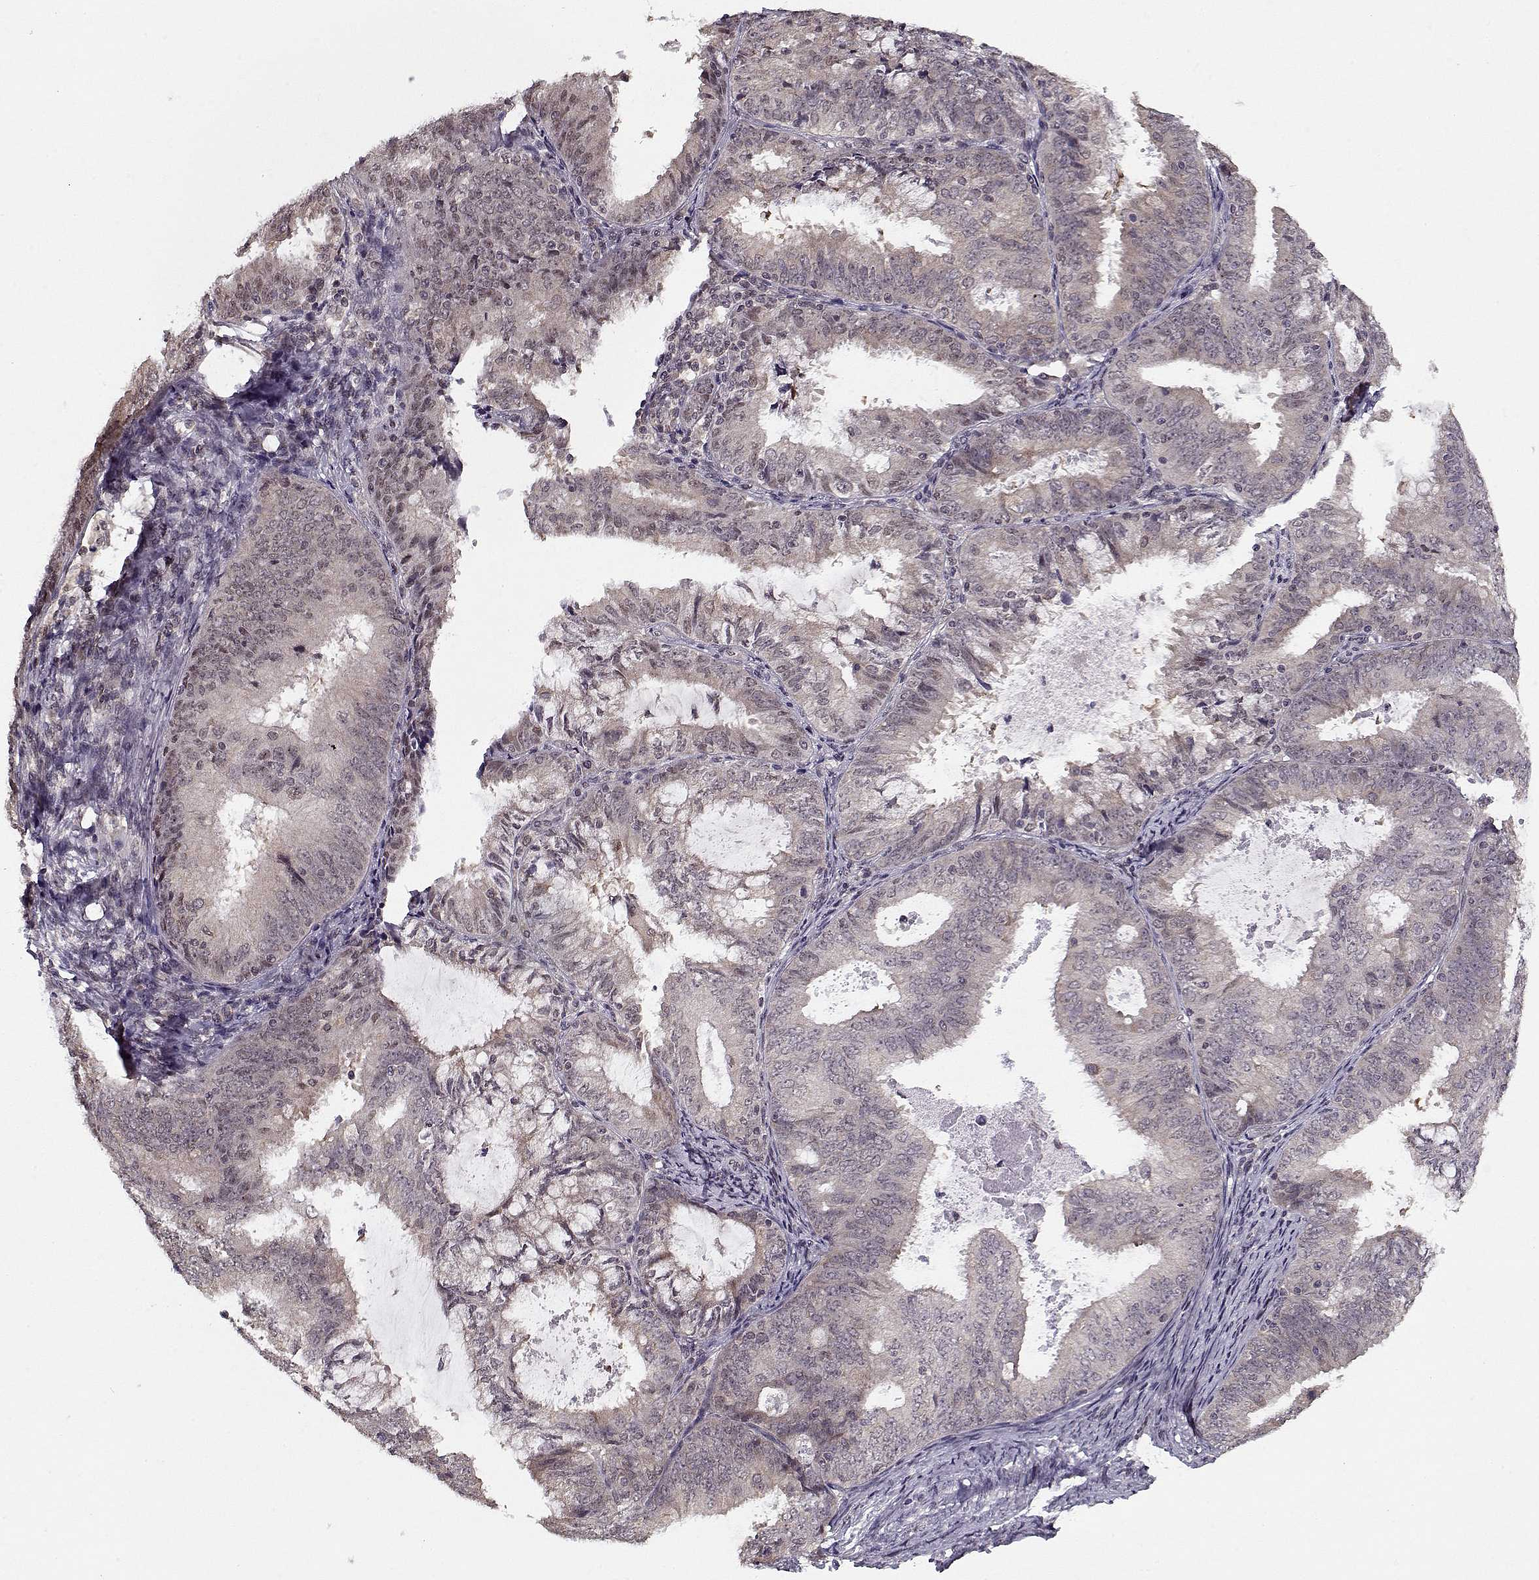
{"staining": {"intensity": "negative", "quantity": "none", "location": "none"}, "tissue": "endometrial cancer", "cell_type": "Tumor cells", "image_type": "cancer", "snomed": [{"axis": "morphology", "description": "Adenocarcinoma, NOS"}, {"axis": "topography", "description": "Endometrium"}], "caption": "The image displays no significant staining in tumor cells of adenocarcinoma (endometrial). Brightfield microscopy of IHC stained with DAB (3,3'-diaminobenzidine) (brown) and hematoxylin (blue), captured at high magnification.", "gene": "TESPA1", "patient": {"sex": "female", "age": 57}}